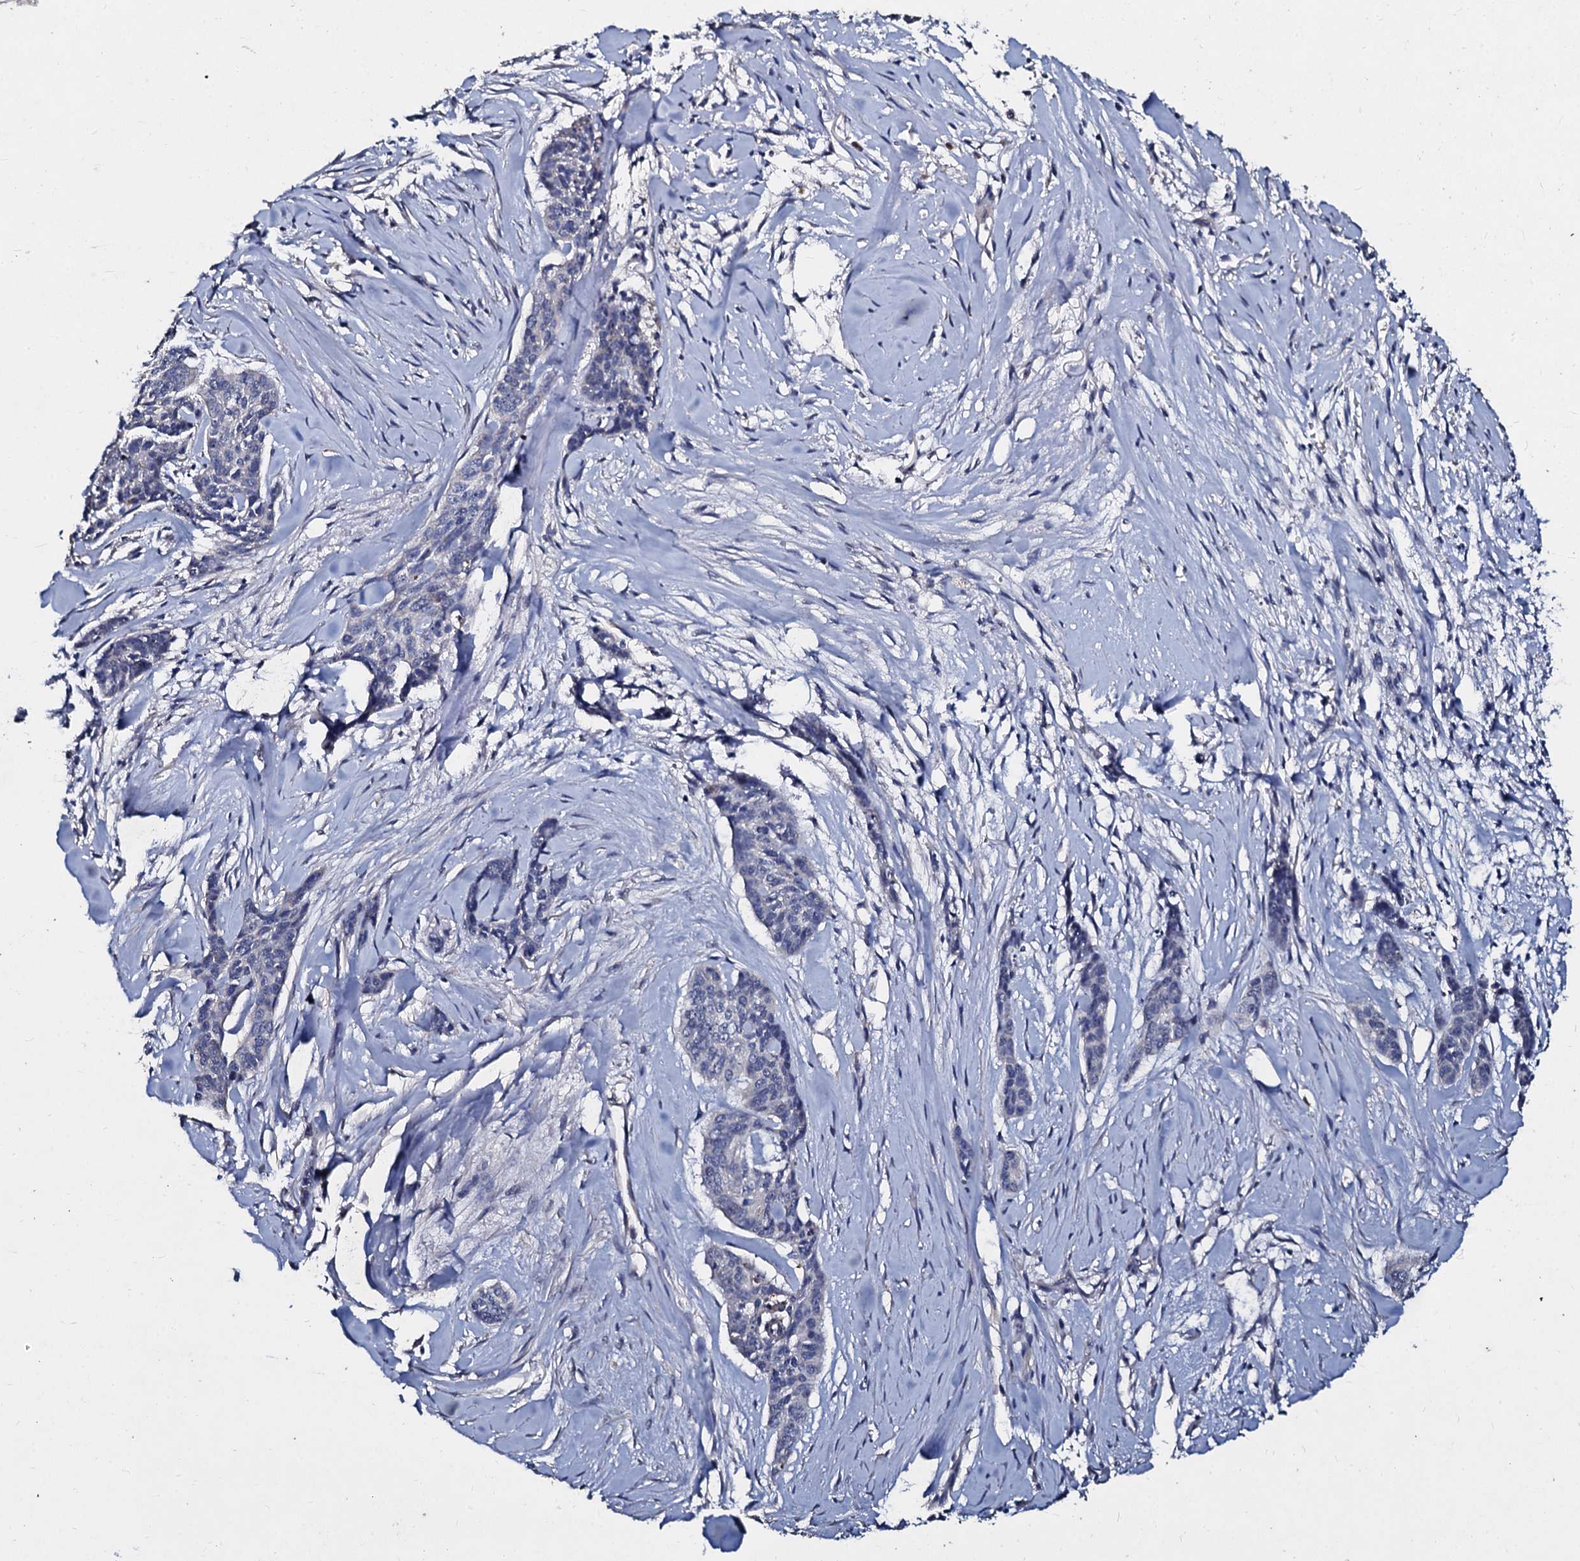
{"staining": {"intensity": "negative", "quantity": "none", "location": "none"}, "tissue": "skin cancer", "cell_type": "Tumor cells", "image_type": "cancer", "snomed": [{"axis": "morphology", "description": "Basal cell carcinoma"}, {"axis": "topography", "description": "Skin"}], "caption": "This is an IHC image of skin basal cell carcinoma. There is no positivity in tumor cells.", "gene": "SLC37A4", "patient": {"sex": "female", "age": 64}}